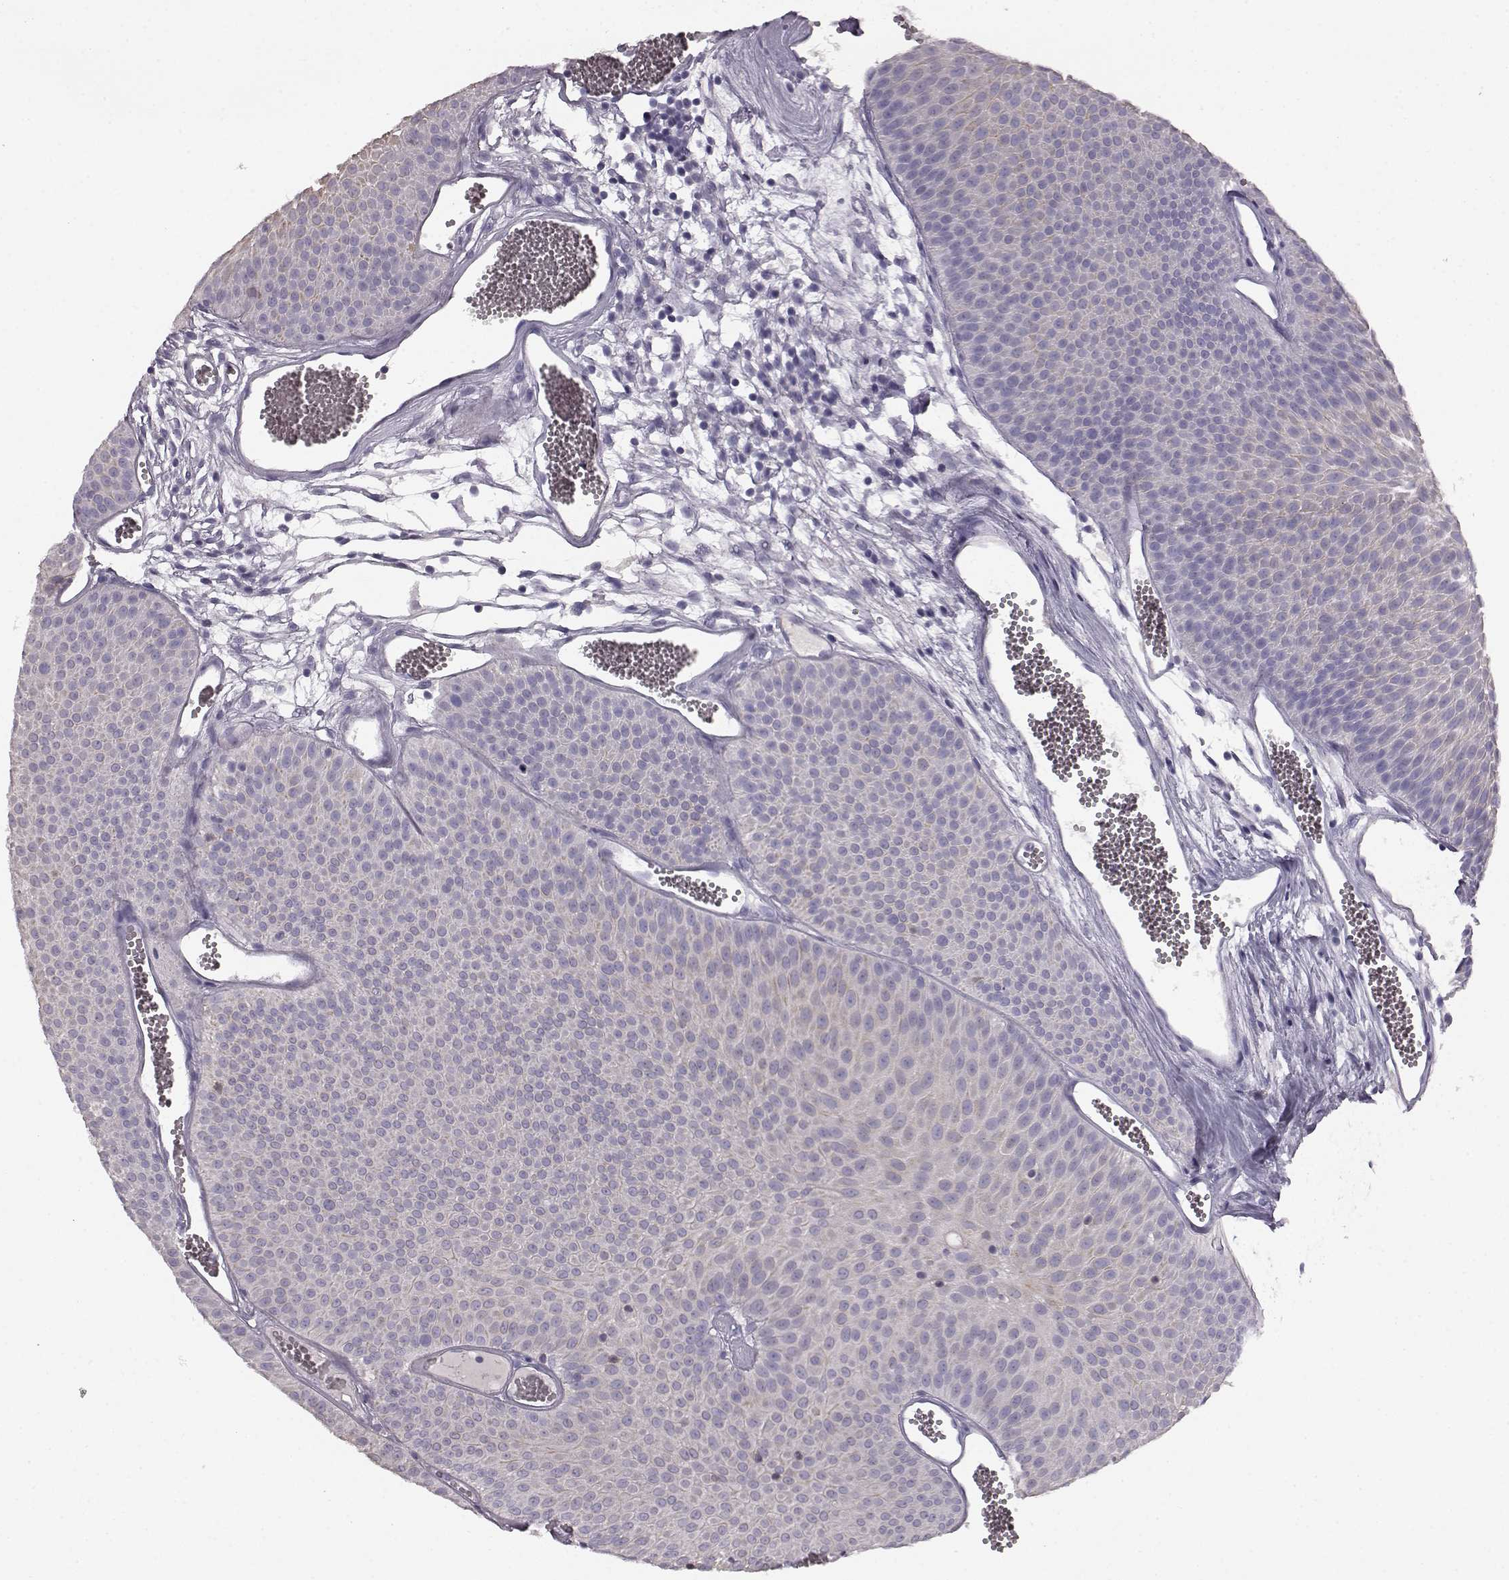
{"staining": {"intensity": "negative", "quantity": "none", "location": "none"}, "tissue": "urothelial cancer", "cell_type": "Tumor cells", "image_type": "cancer", "snomed": [{"axis": "morphology", "description": "Urothelial carcinoma, Low grade"}, {"axis": "topography", "description": "Urinary bladder"}], "caption": "High magnification brightfield microscopy of urothelial cancer stained with DAB (3,3'-diaminobenzidine) (brown) and counterstained with hematoxylin (blue): tumor cells show no significant staining. (DAB immunohistochemistry (IHC) visualized using brightfield microscopy, high magnification).", "gene": "KRT85", "patient": {"sex": "male", "age": 52}}